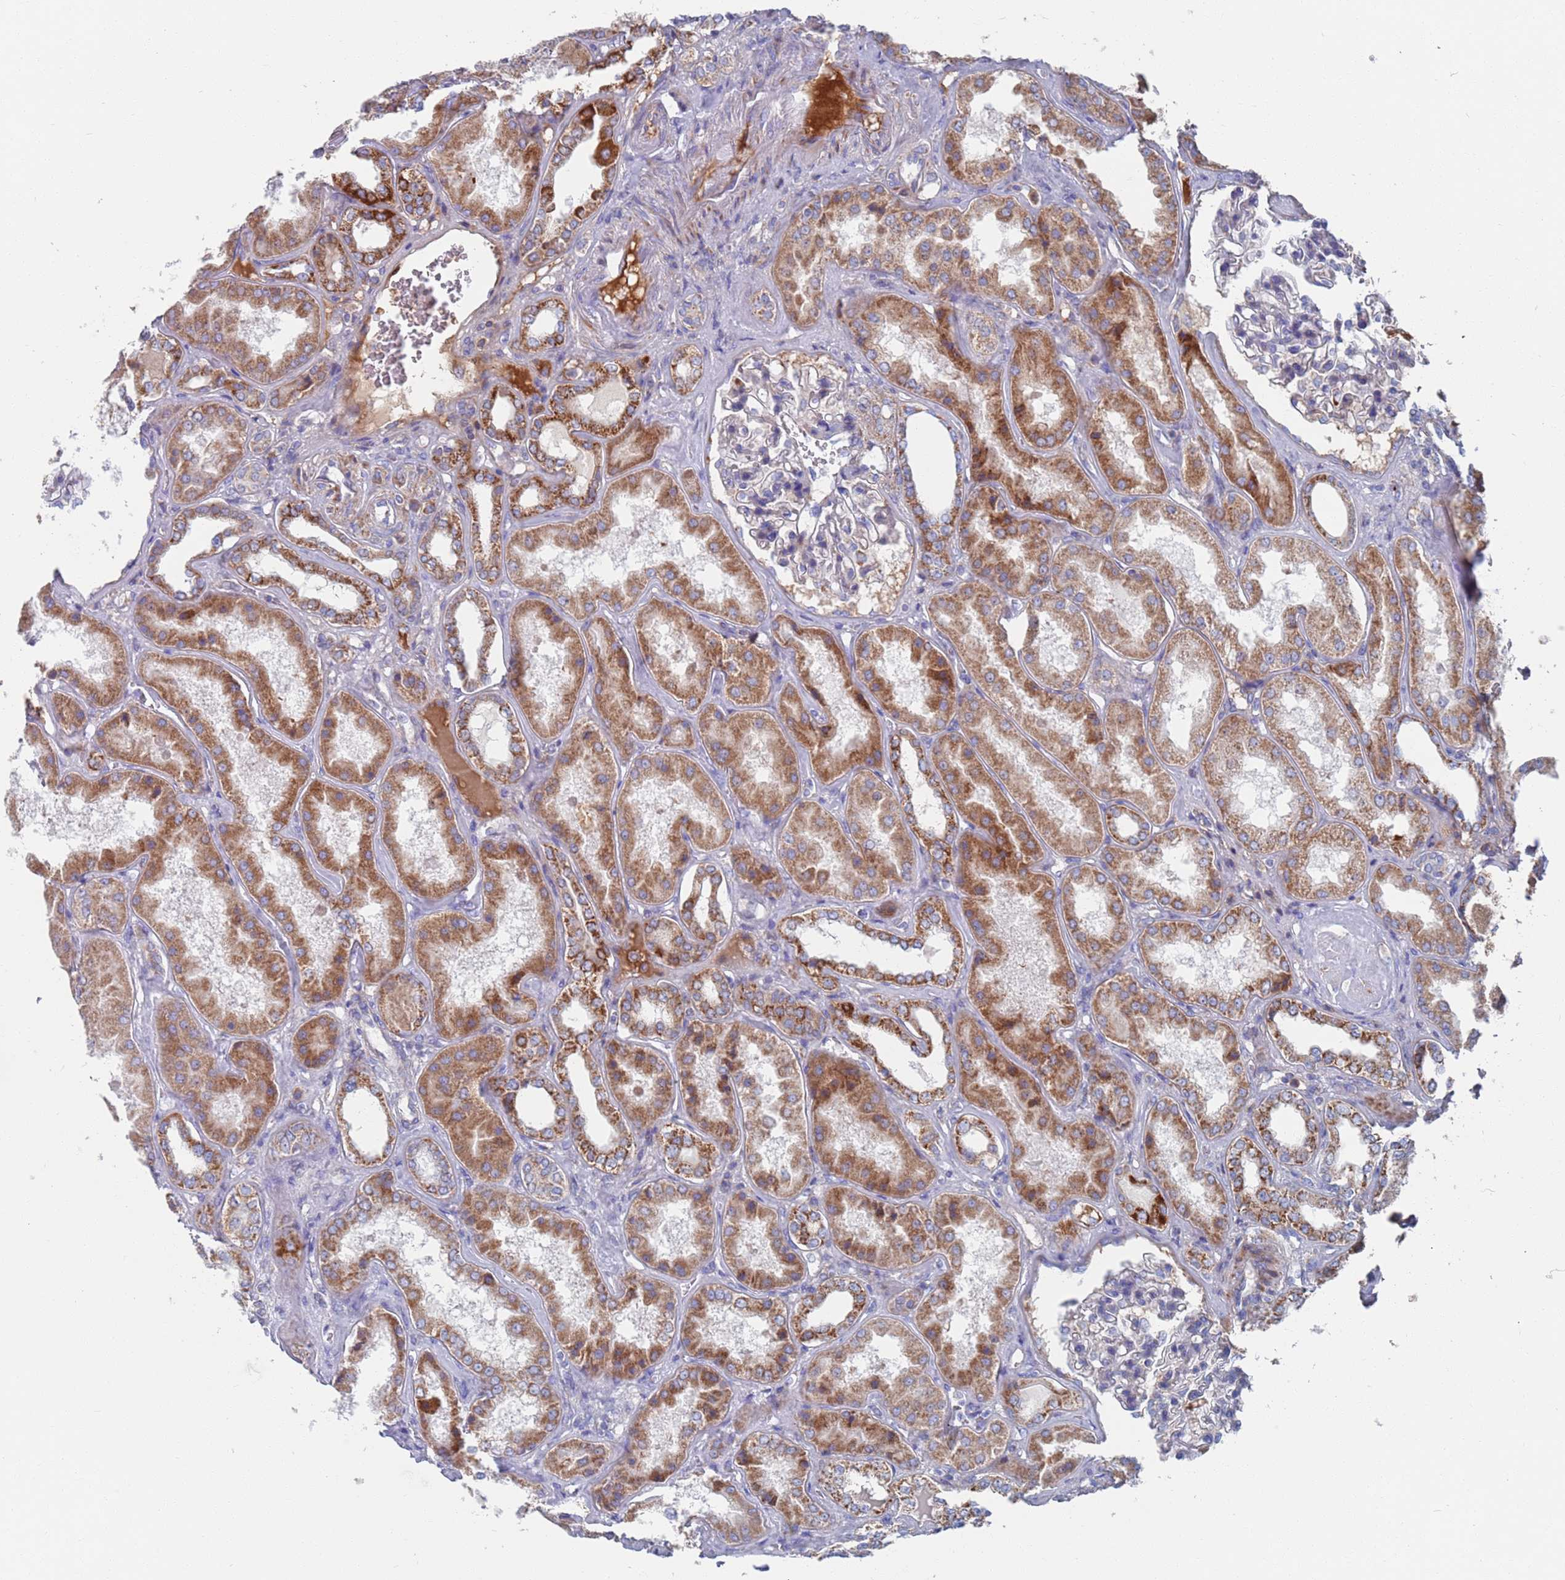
{"staining": {"intensity": "negative", "quantity": "none", "location": "none"}, "tissue": "kidney", "cell_type": "Cells in glomeruli", "image_type": "normal", "snomed": [{"axis": "morphology", "description": "Normal tissue, NOS"}, {"axis": "topography", "description": "Kidney"}], "caption": "A photomicrograph of kidney stained for a protein demonstrates no brown staining in cells in glomeruli.", "gene": "MRPL22", "patient": {"sex": "female", "age": 56}}